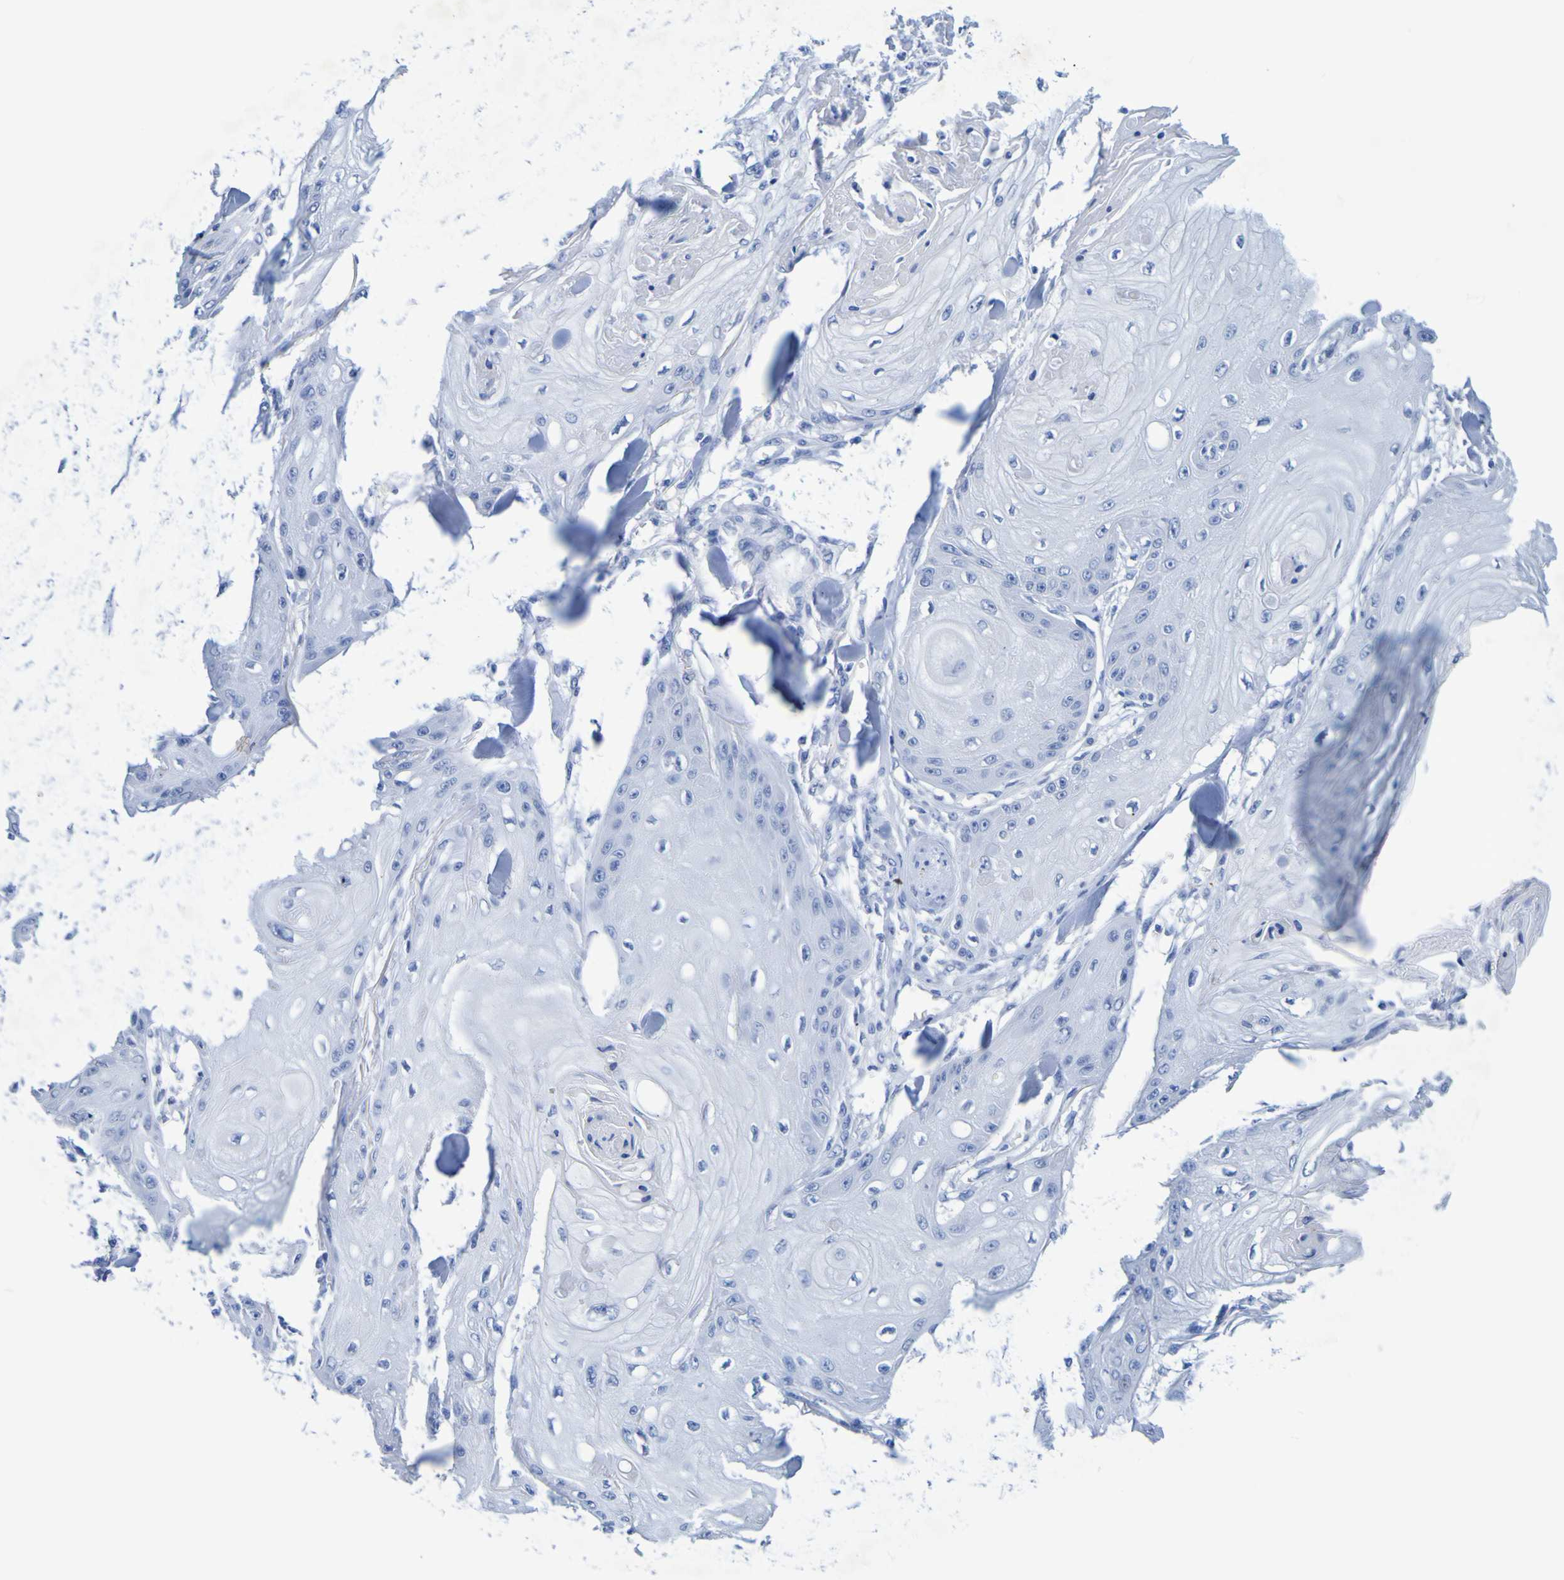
{"staining": {"intensity": "negative", "quantity": "none", "location": "none"}, "tissue": "skin cancer", "cell_type": "Tumor cells", "image_type": "cancer", "snomed": [{"axis": "morphology", "description": "Squamous cell carcinoma, NOS"}, {"axis": "topography", "description": "Skin"}], "caption": "Tumor cells show no significant staining in skin squamous cell carcinoma.", "gene": "DPEP1", "patient": {"sex": "male", "age": 74}}